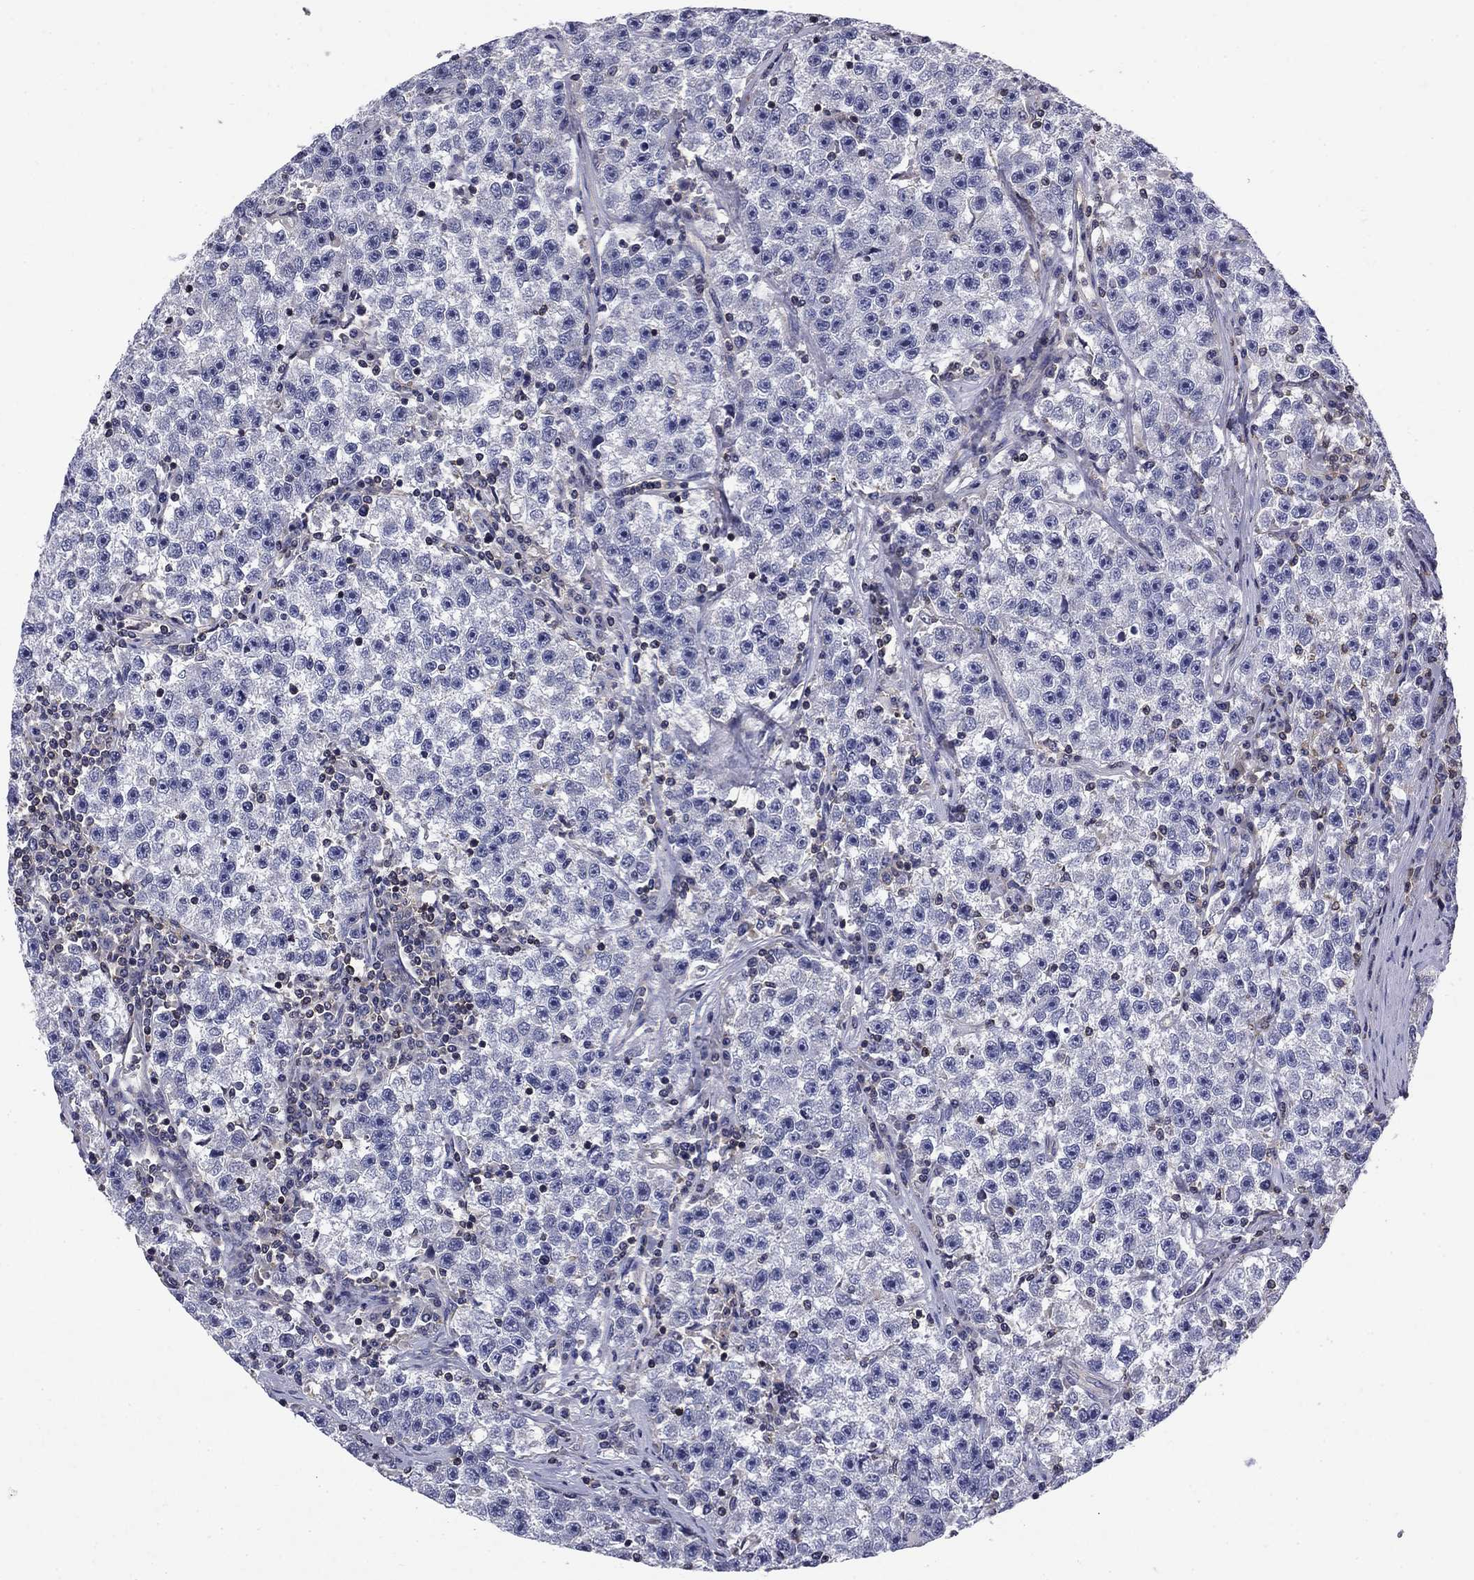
{"staining": {"intensity": "negative", "quantity": "none", "location": "none"}, "tissue": "testis cancer", "cell_type": "Tumor cells", "image_type": "cancer", "snomed": [{"axis": "morphology", "description": "Seminoma, NOS"}, {"axis": "topography", "description": "Testis"}], "caption": "This is a micrograph of IHC staining of testis cancer, which shows no staining in tumor cells. The staining was performed using DAB (3,3'-diaminobenzidine) to visualize the protein expression in brown, while the nuclei were stained in blue with hematoxylin (Magnification: 20x).", "gene": "ARHGAP45", "patient": {"sex": "male", "age": 22}}